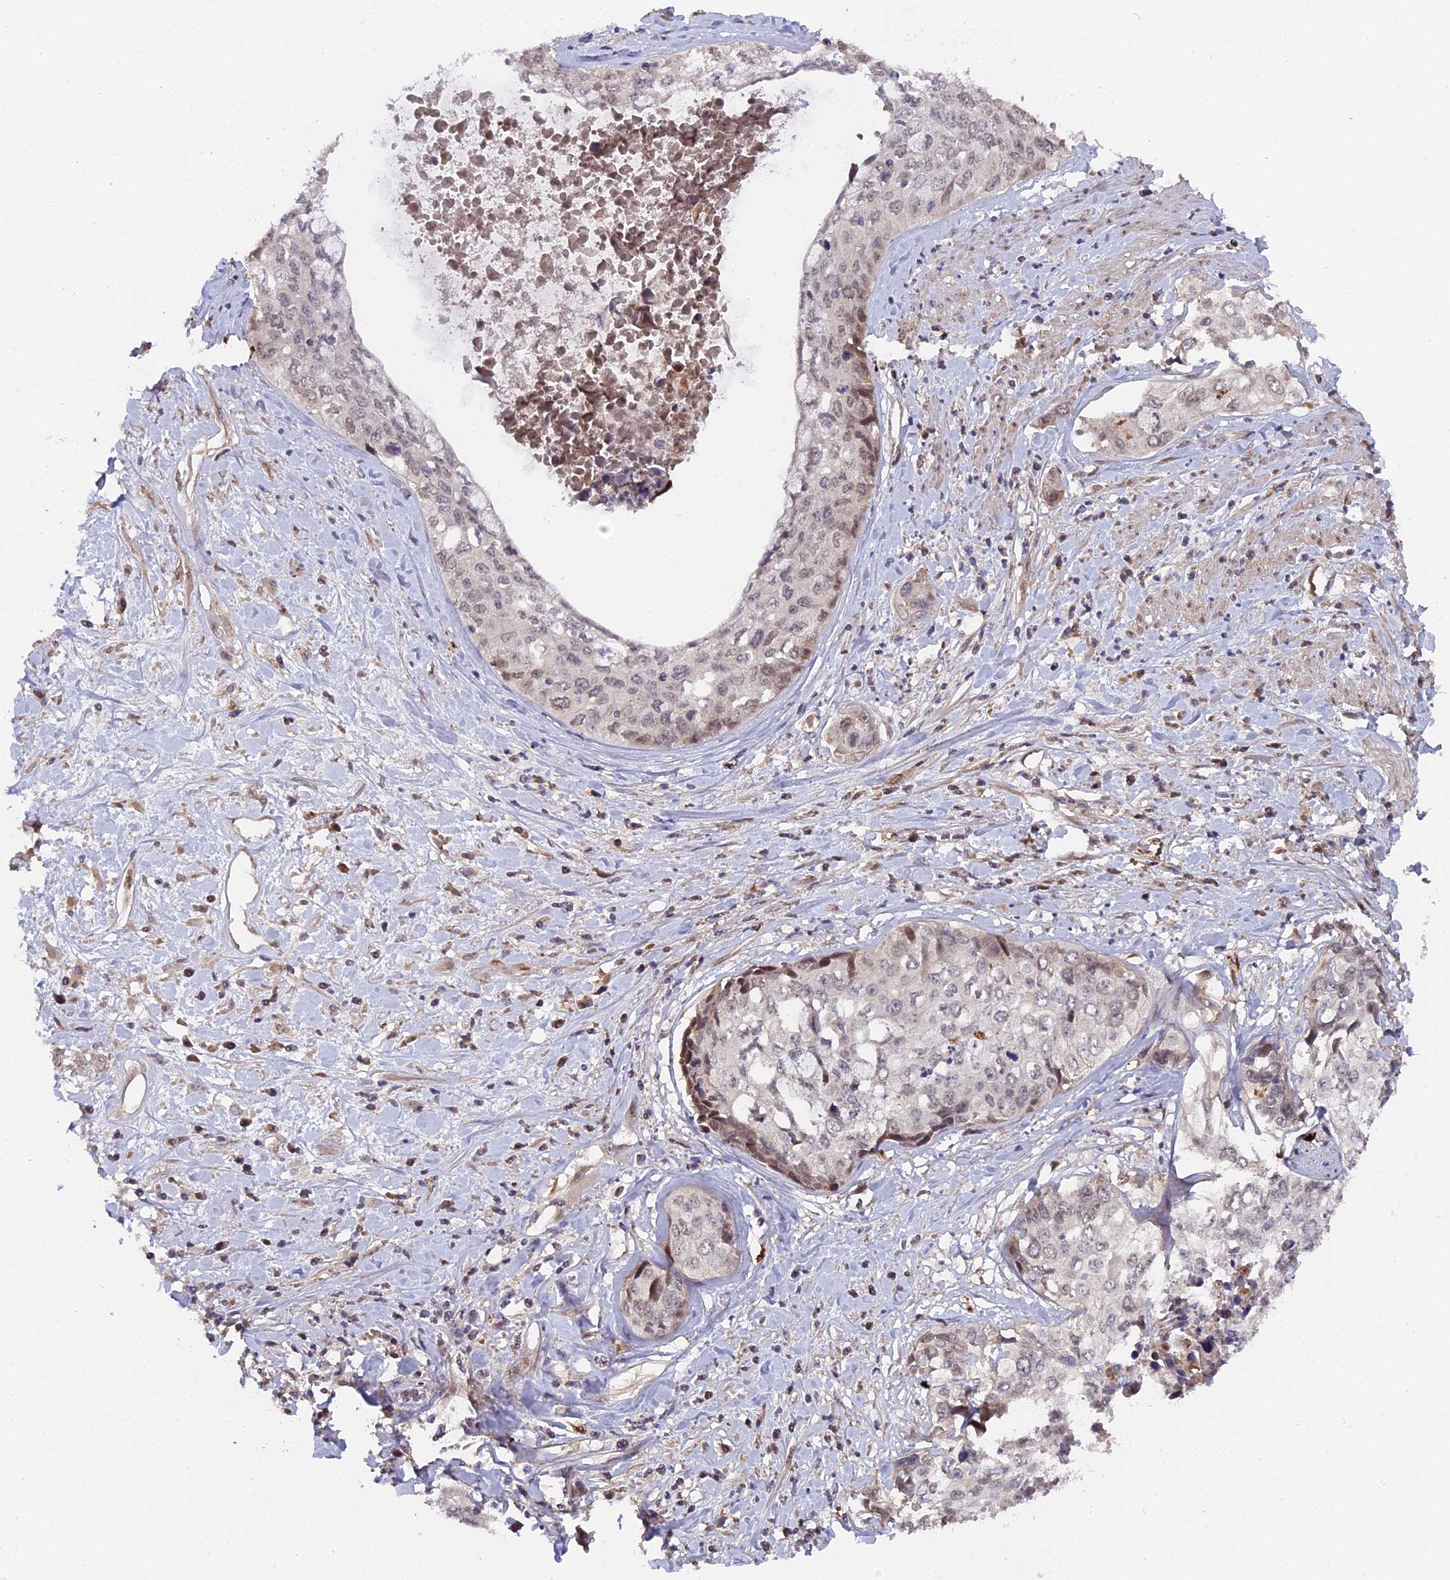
{"staining": {"intensity": "weak", "quantity": "<25%", "location": "nuclear"}, "tissue": "cervical cancer", "cell_type": "Tumor cells", "image_type": "cancer", "snomed": [{"axis": "morphology", "description": "Squamous cell carcinoma, NOS"}, {"axis": "topography", "description": "Cervix"}], "caption": "An image of human squamous cell carcinoma (cervical) is negative for staining in tumor cells.", "gene": "PYGO1", "patient": {"sex": "female", "age": 31}}